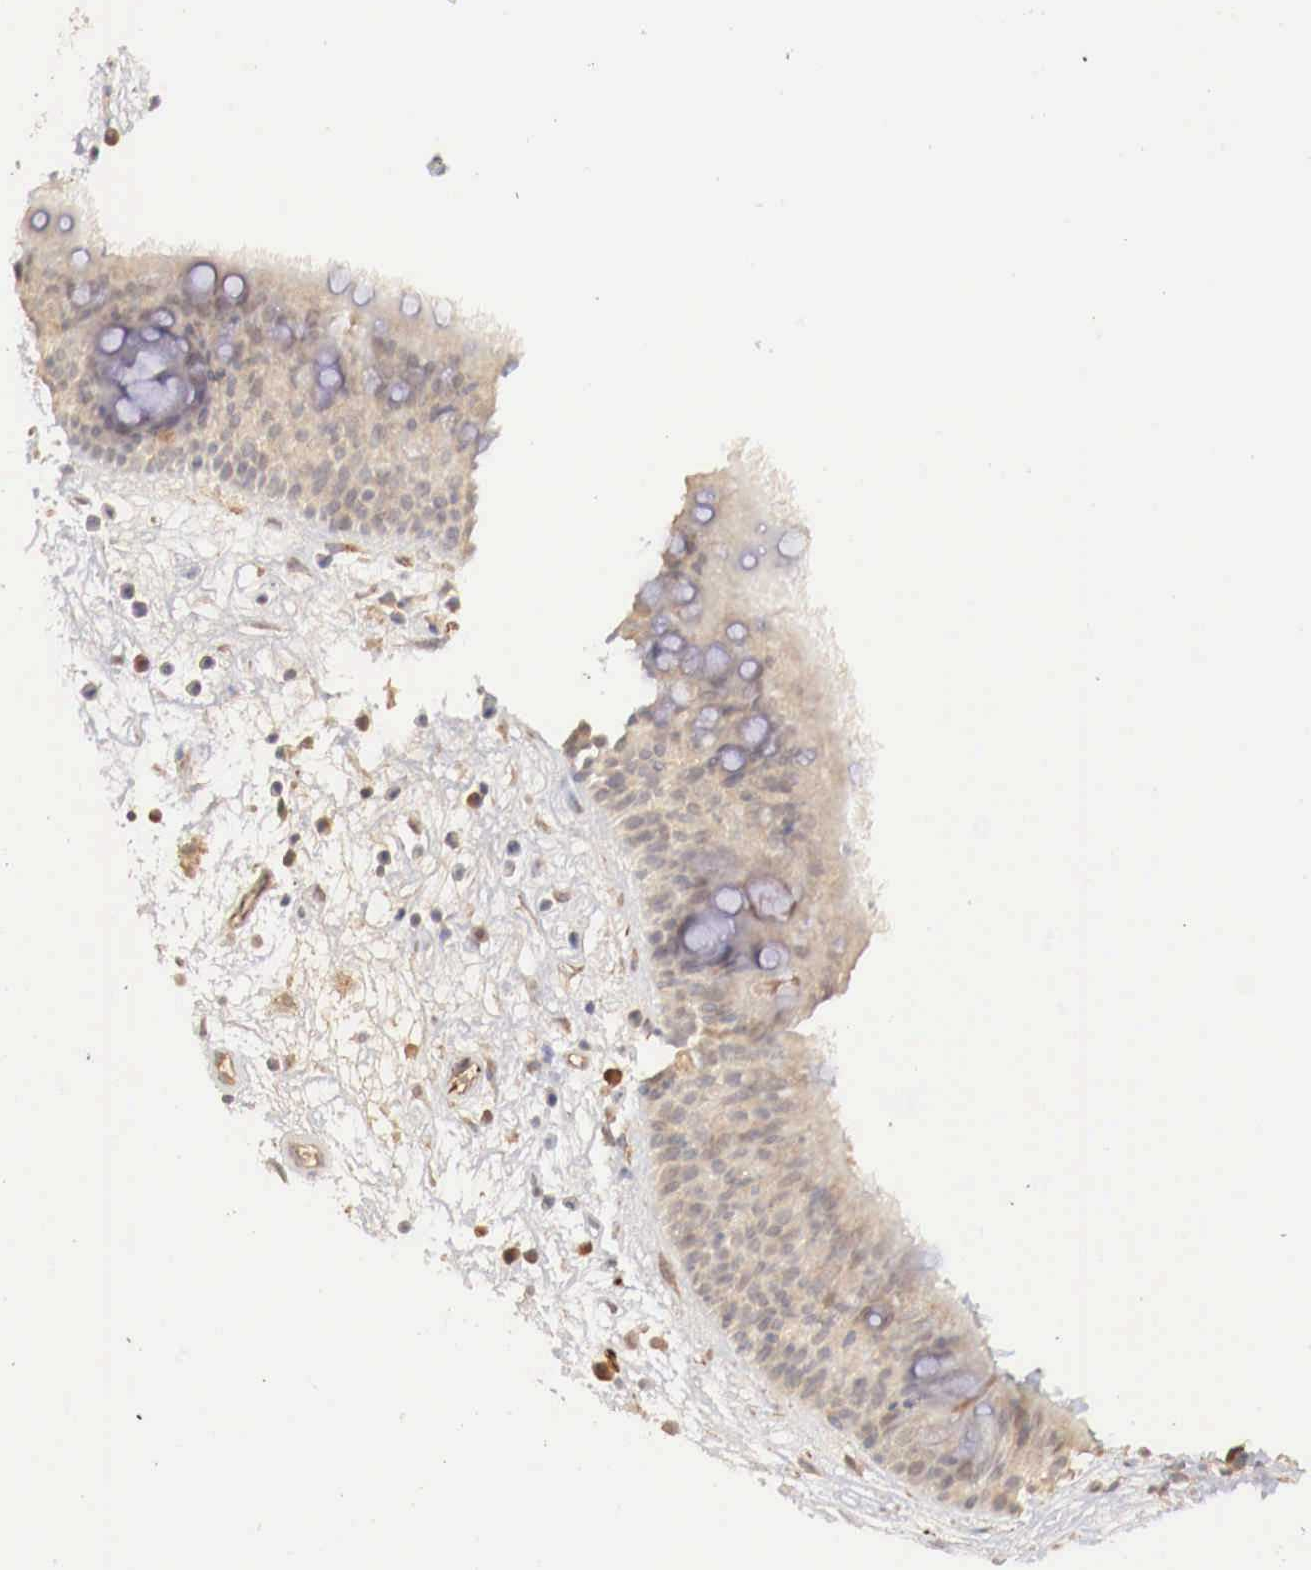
{"staining": {"intensity": "weak", "quantity": ">75%", "location": "cytoplasmic/membranous"}, "tissue": "nasopharynx", "cell_type": "Respiratory epithelial cells", "image_type": "normal", "snomed": [{"axis": "morphology", "description": "Normal tissue, NOS"}, {"axis": "topography", "description": "Nasopharynx"}], "caption": "A histopathology image of nasopharynx stained for a protein reveals weak cytoplasmic/membranous brown staining in respiratory epithelial cells.", "gene": "WT1", "patient": {"sex": "male", "age": 63}}